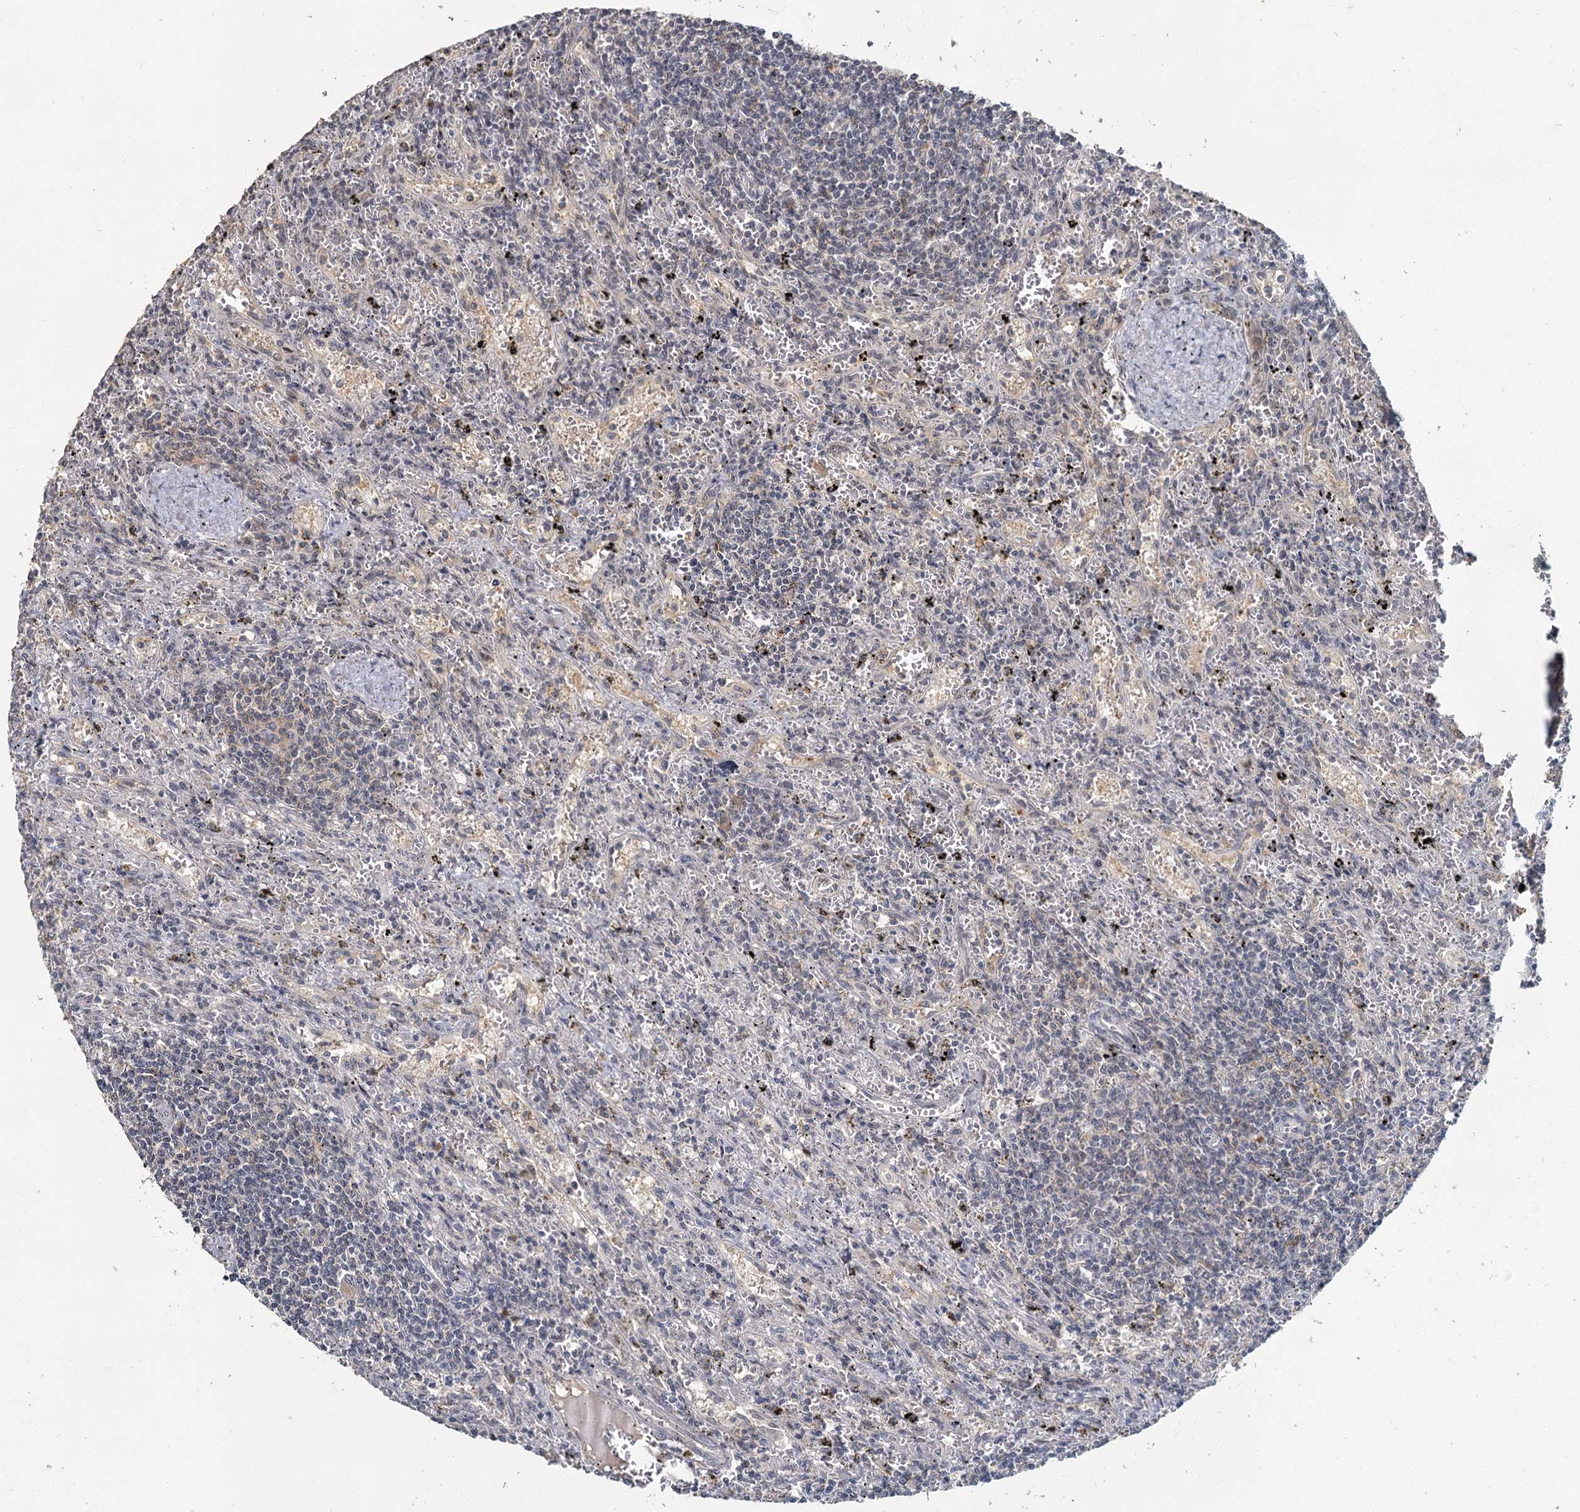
{"staining": {"intensity": "negative", "quantity": "none", "location": "none"}, "tissue": "lymphoma", "cell_type": "Tumor cells", "image_type": "cancer", "snomed": [{"axis": "morphology", "description": "Malignant lymphoma, non-Hodgkin's type, Low grade"}, {"axis": "topography", "description": "Spleen"}], "caption": "Immunohistochemistry photomicrograph of lymphoma stained for a protein (brown), which demonstrates no expression in tumor cells.", "gene": "MUCL1", "patient": {"sex": "male", "age": 76}}